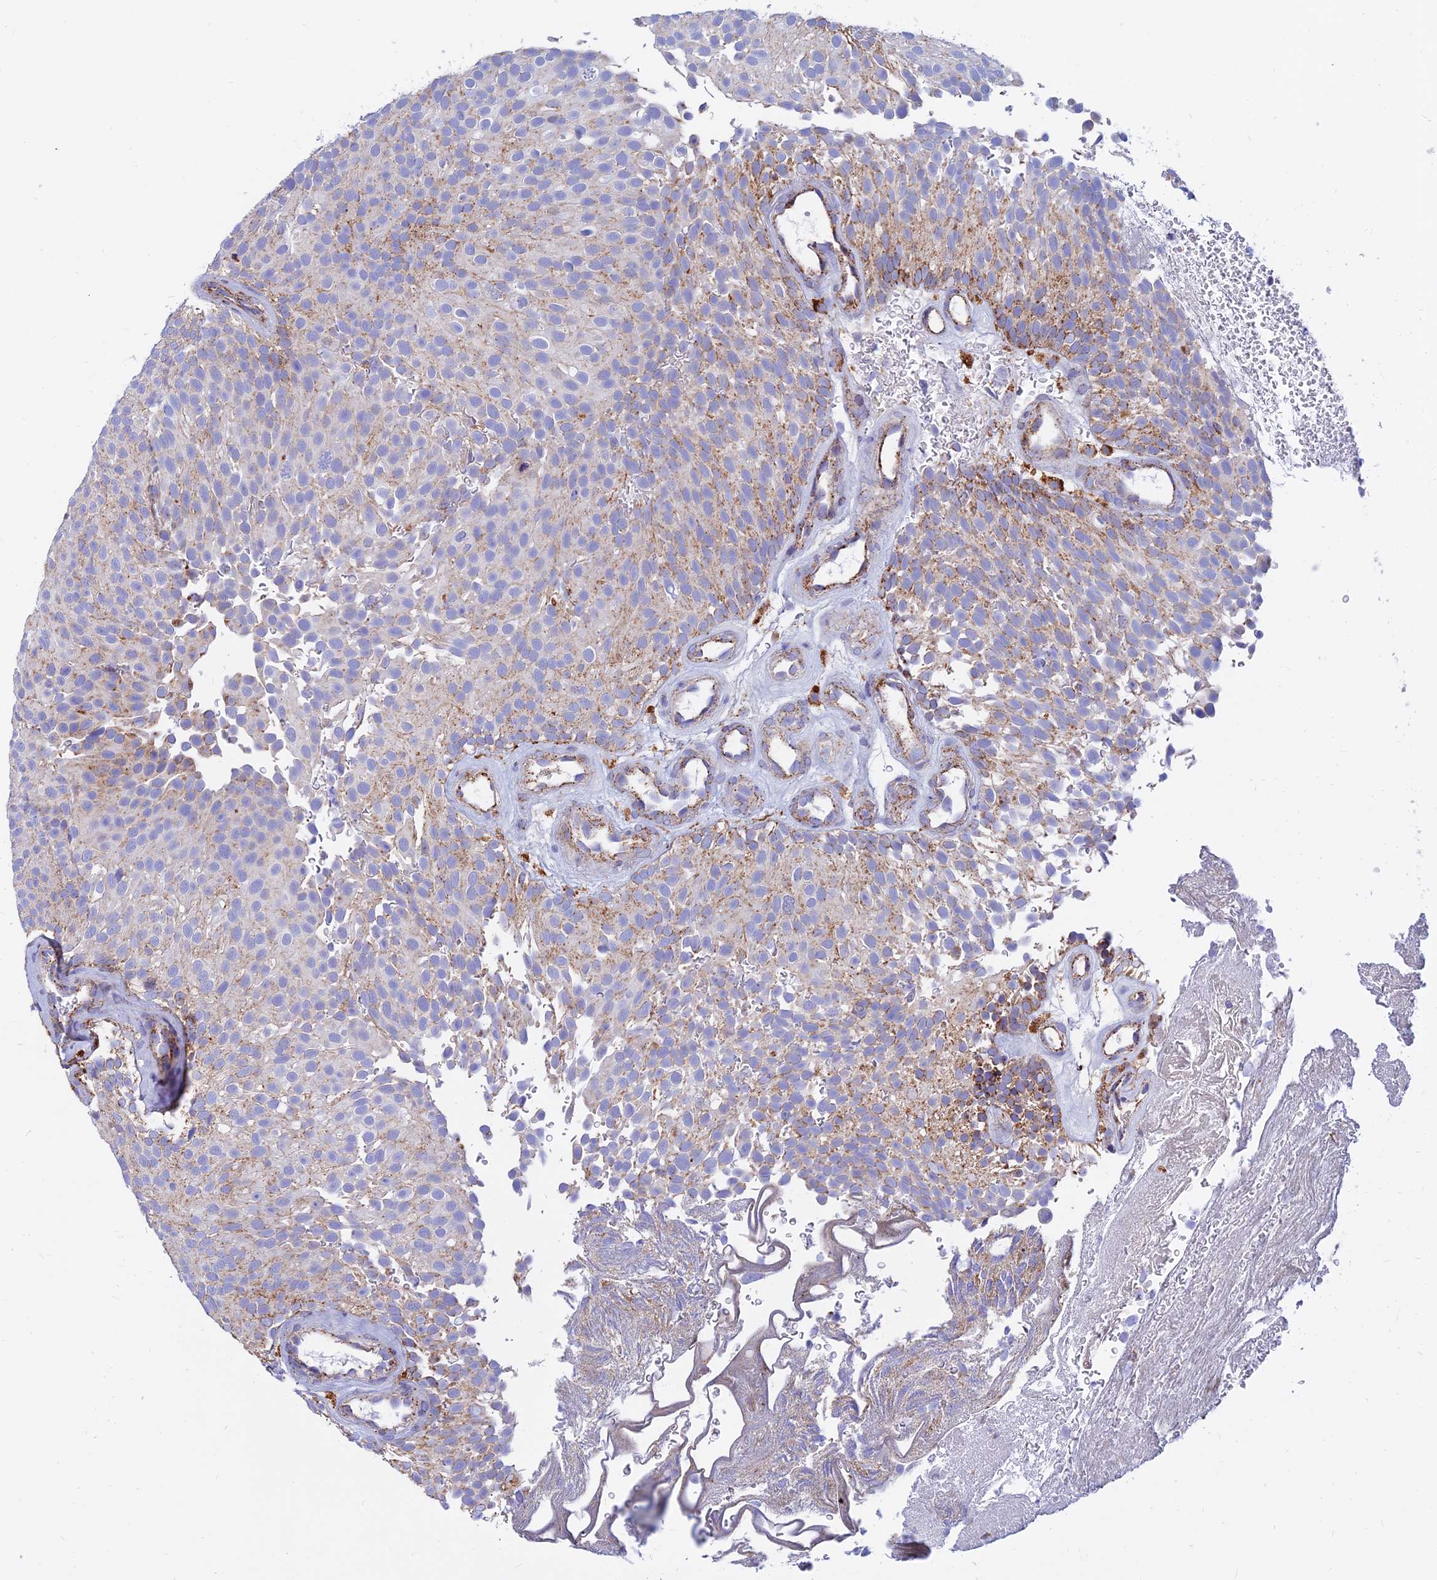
{"staining": {"intensity": "moderate", "quantity": "<25%", "location": "cytoplasmic/membranous"}, "tissue": "urothelial cancer", "cell_type": "Tumor cells", "image_type": "cancer", "snomed": [{"axis": "morphology", "description": "Urothelial carcinoma, Low grade"}, {"axis": "topography", "description": "Urinary bladder"}], "caption": "High-power microscopy captured an immunohistochemistry (IHC) photomicrograph of urothelial cancer, revealing moderate cytoplasmic/membranous staining in approximately <25% of tumor cells. (DAB (3,3'-diaminobenzidine) IHC, brown staining for protein, blue staining for nuclei).", "gene": "SPNS1", "patient": {"sex": "male", "age": 78}}